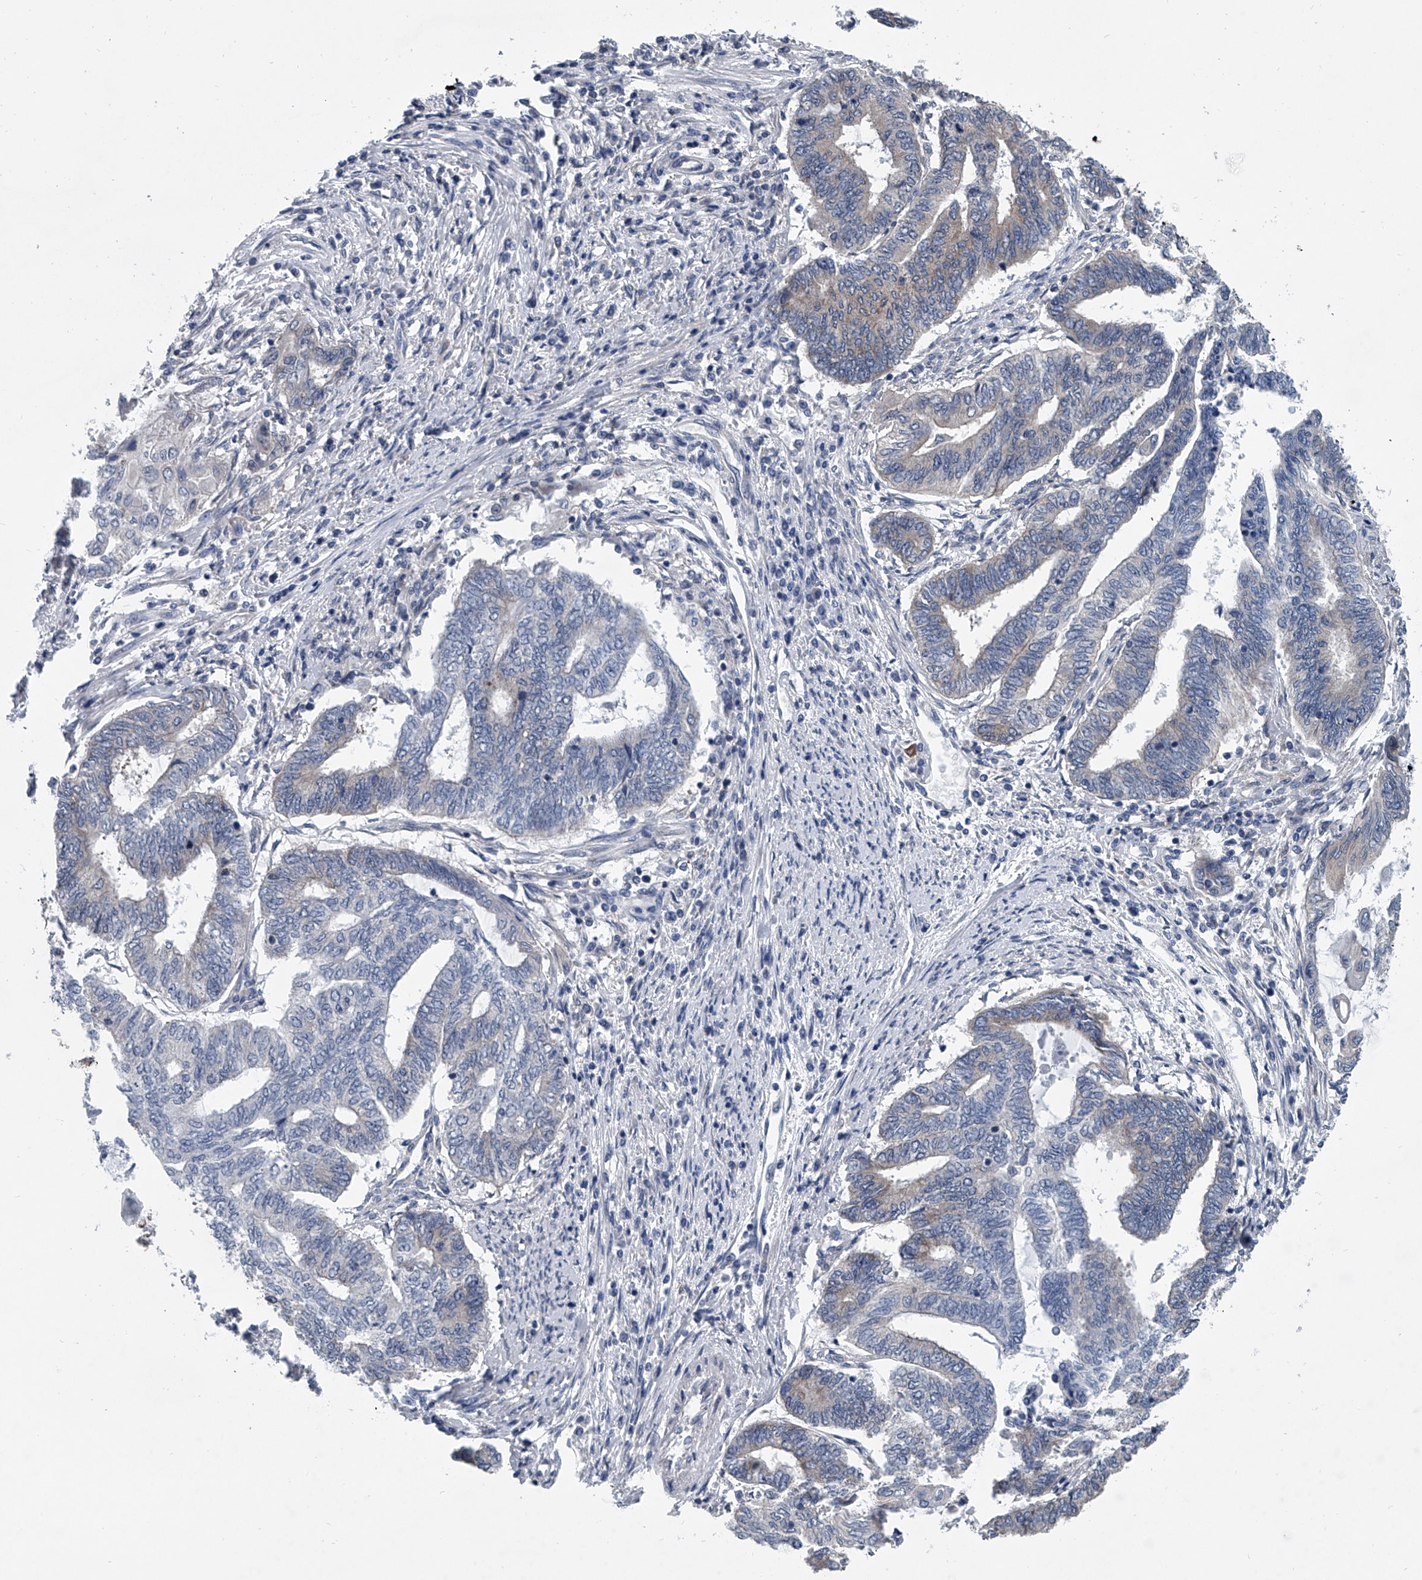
{"staining": {"intensity": "negative", "quantity": "none", "location": "none"}, "tissue": "endometrial cancer", "cell_type": "Tumor cells", "image_type": "cancer", "snomed": [{"axis": "morphology", "description": "Adenocarcinoma, NOS"}, {"axis": "topography", "description": "Uterus"}, {"axis": "topography", "description": "Endometrium"}], "caption": "Human endometrial cancer stained for a protein using IHC exhibits no expression in tumor cells.", "gene": "PPP2R5D", "patient": {"sex": "female", "age": 70}}